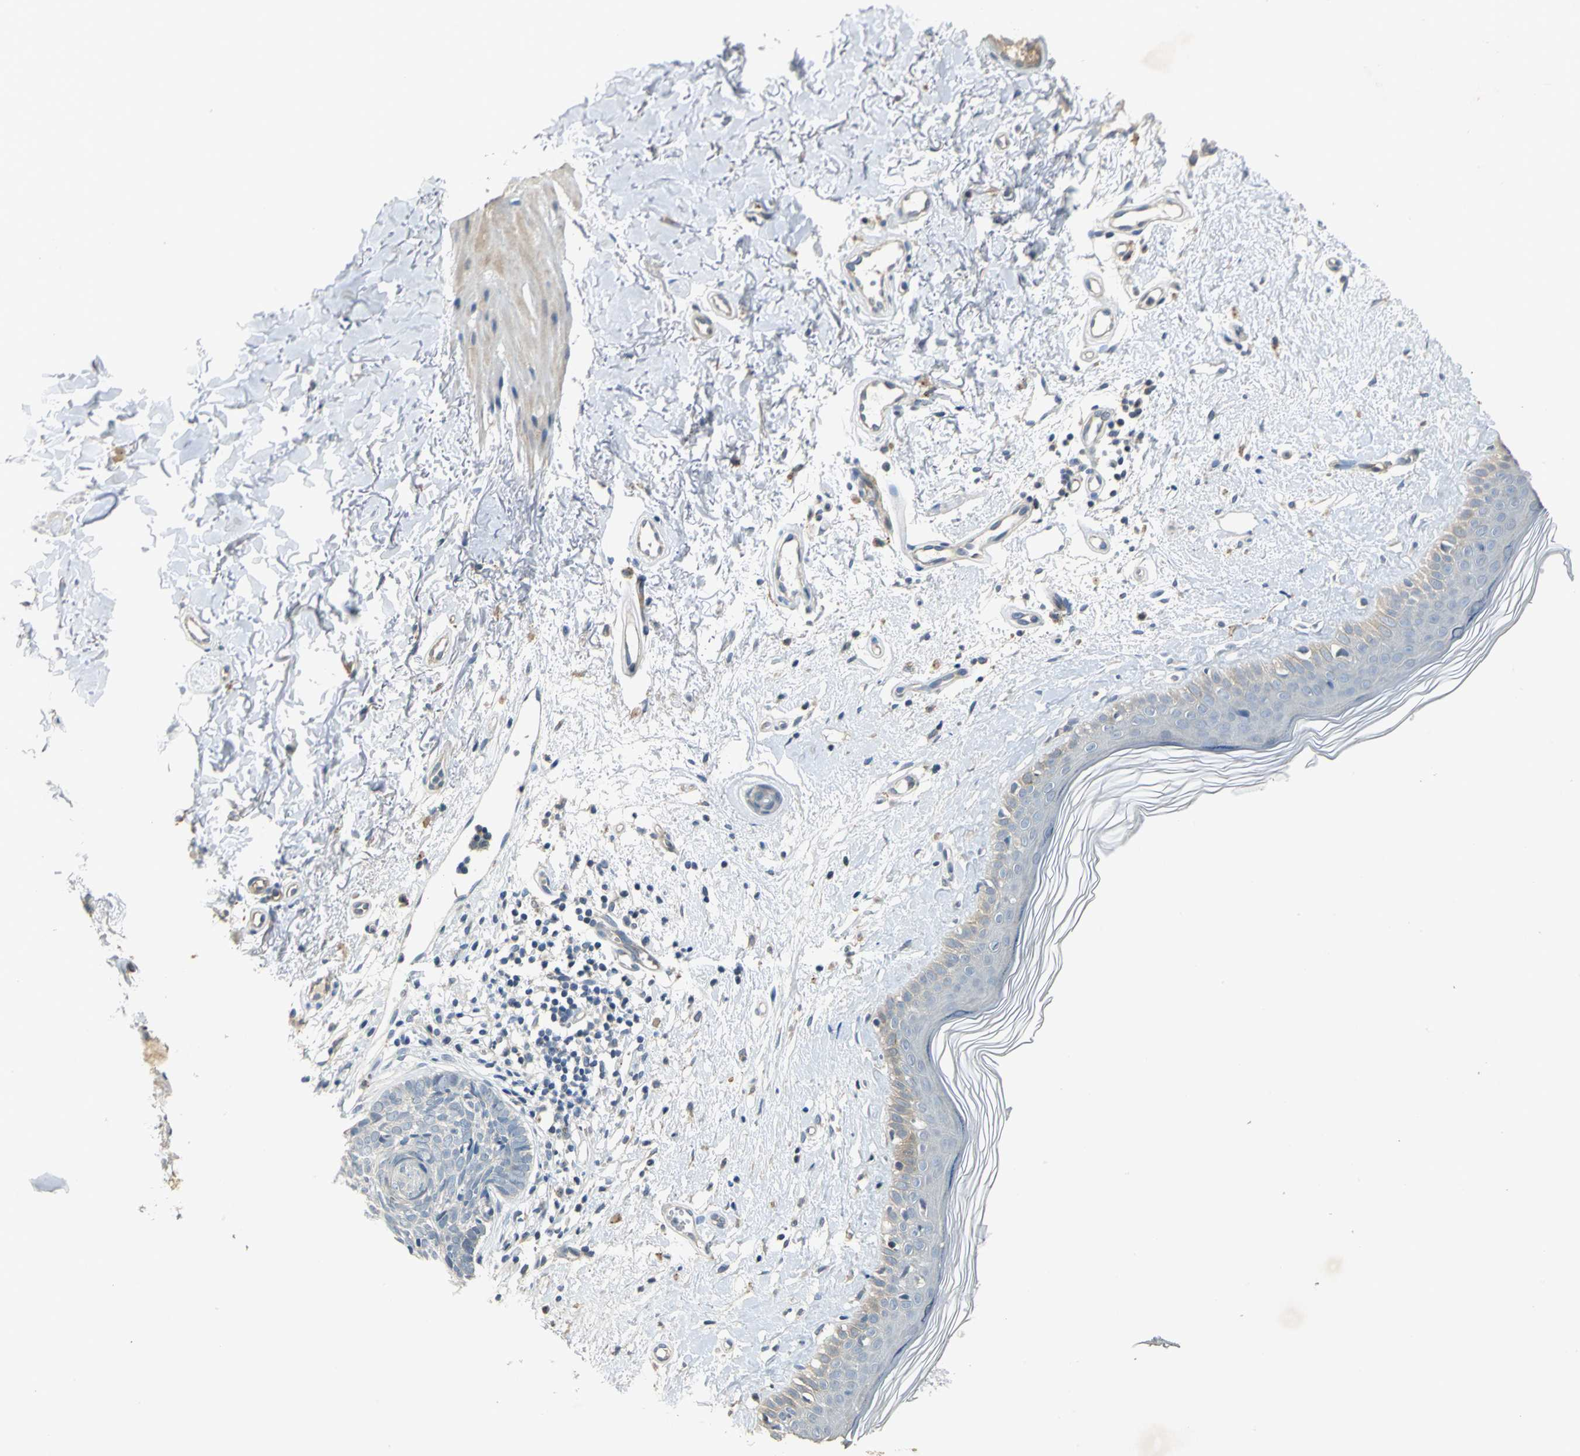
{"staining": {"intensity": "negative", "quantity": "none", "location": "none"}, "tissue": "skin cancer", "cell_type": "Tumor cells", "image_type": "cancer", "snomed": [{"axis": "morphology", "description": "Normal tissue, NOS"}, {"axis": "morphology", "description": "Basal cell carcinoma"}, {"axis": "topography", "description": "Skin"}], "caption": "Tumor cells are negative for protein expression in human skin cancer (basal cell carcinoma).", "gene": "IL17RB", "patient": {"sex": "female", "age": 61}}